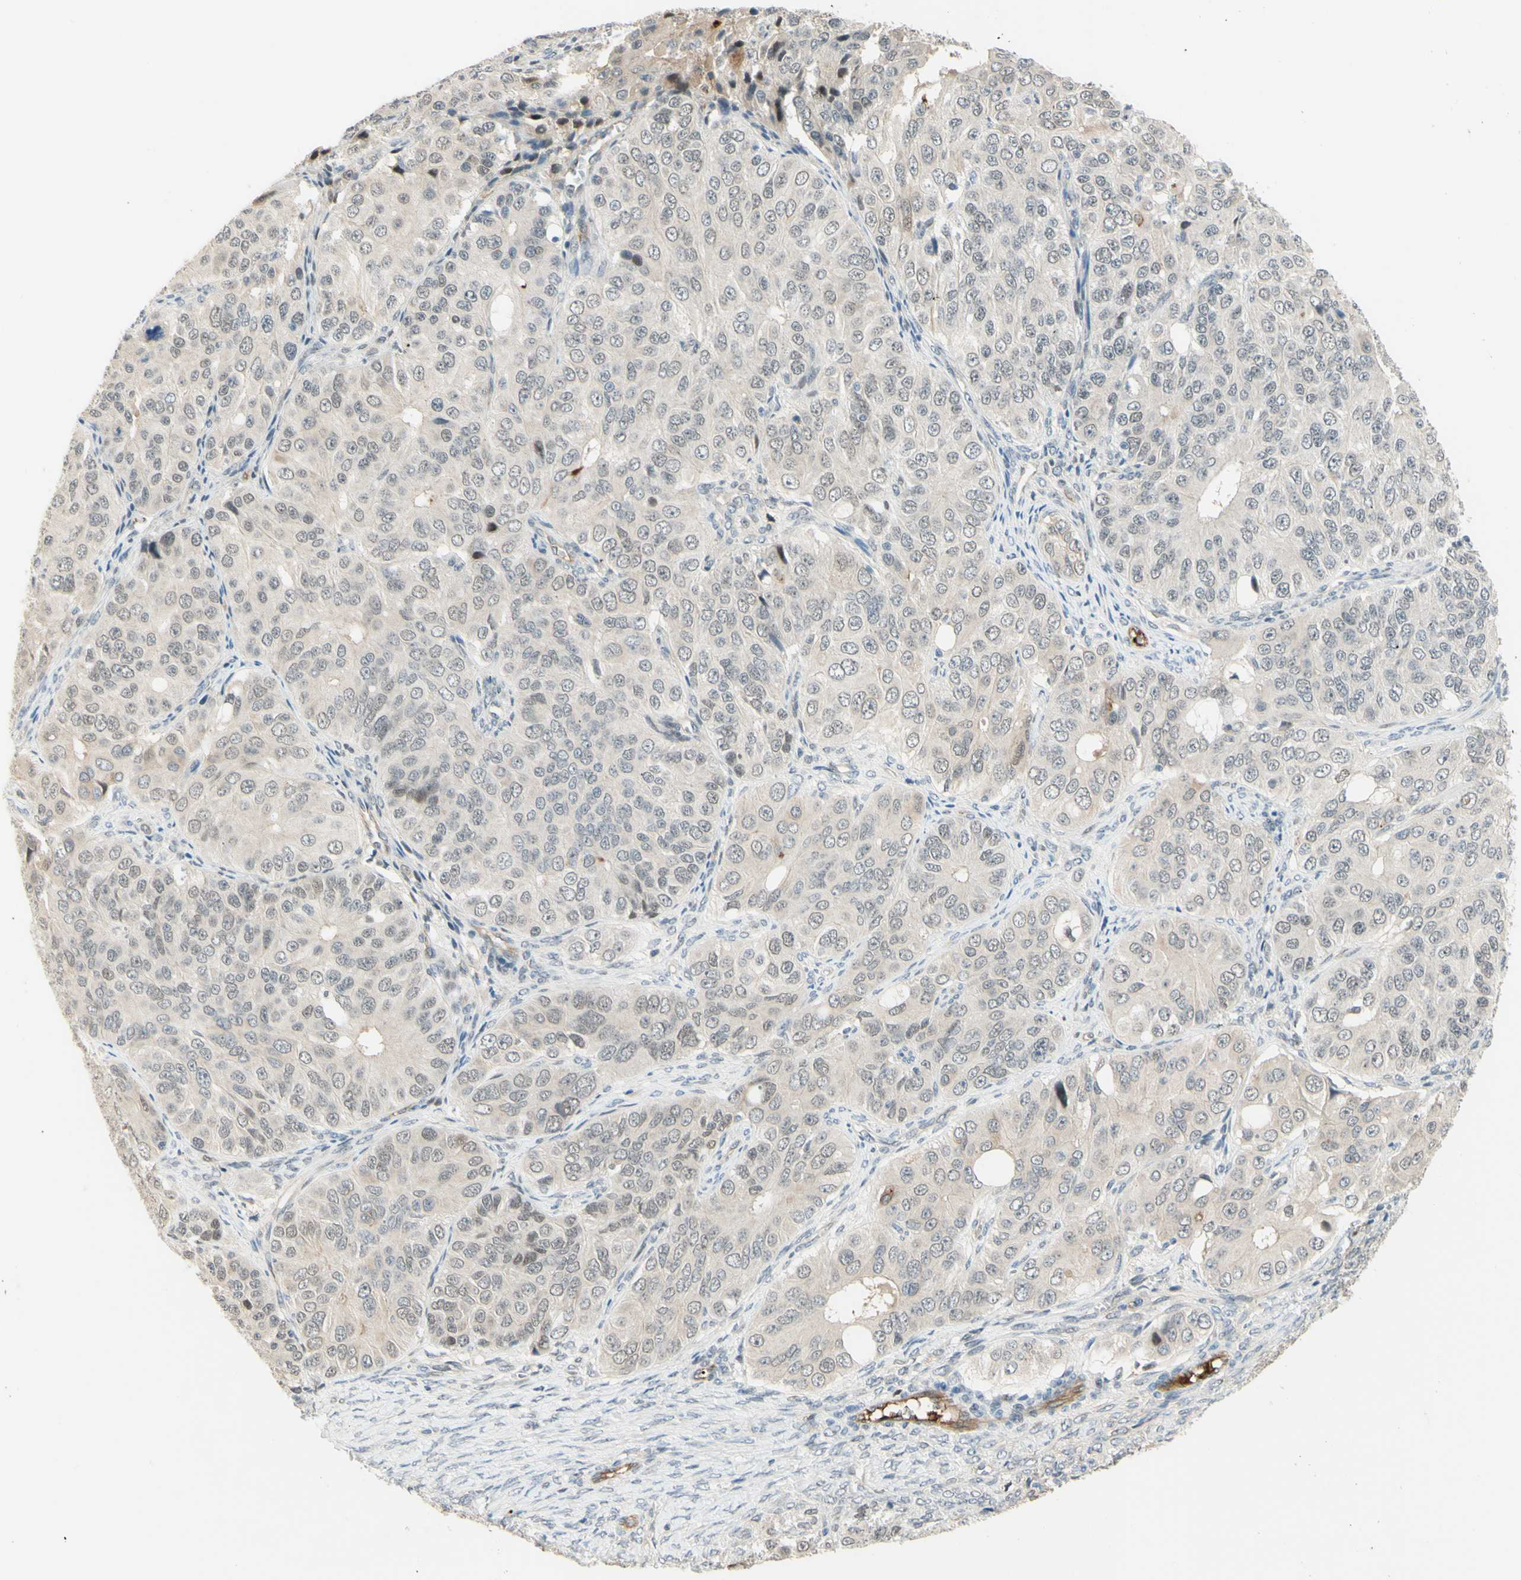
{"staining": {"intensity": "weak", "quantity": "25%-75%", "location": "nuclear"}, "tissue": "ovarian cancer", "cell_type": "Tumor cells", "image_type": "cancer", "snomed": [{"axis": "morphology", "description": "Carcinoma, endometroid"}, {"axis": "topography", "description": "Ovary"}], "caption": "IHC photomicrograph of ovarian cancer stained for a protein (brown), which reveals low levels of weak nuclear staining in approximately 25%-75% of tumor cells.", "gene": "ANGPT2", "patient": {"sex": "female", "age": 51}}